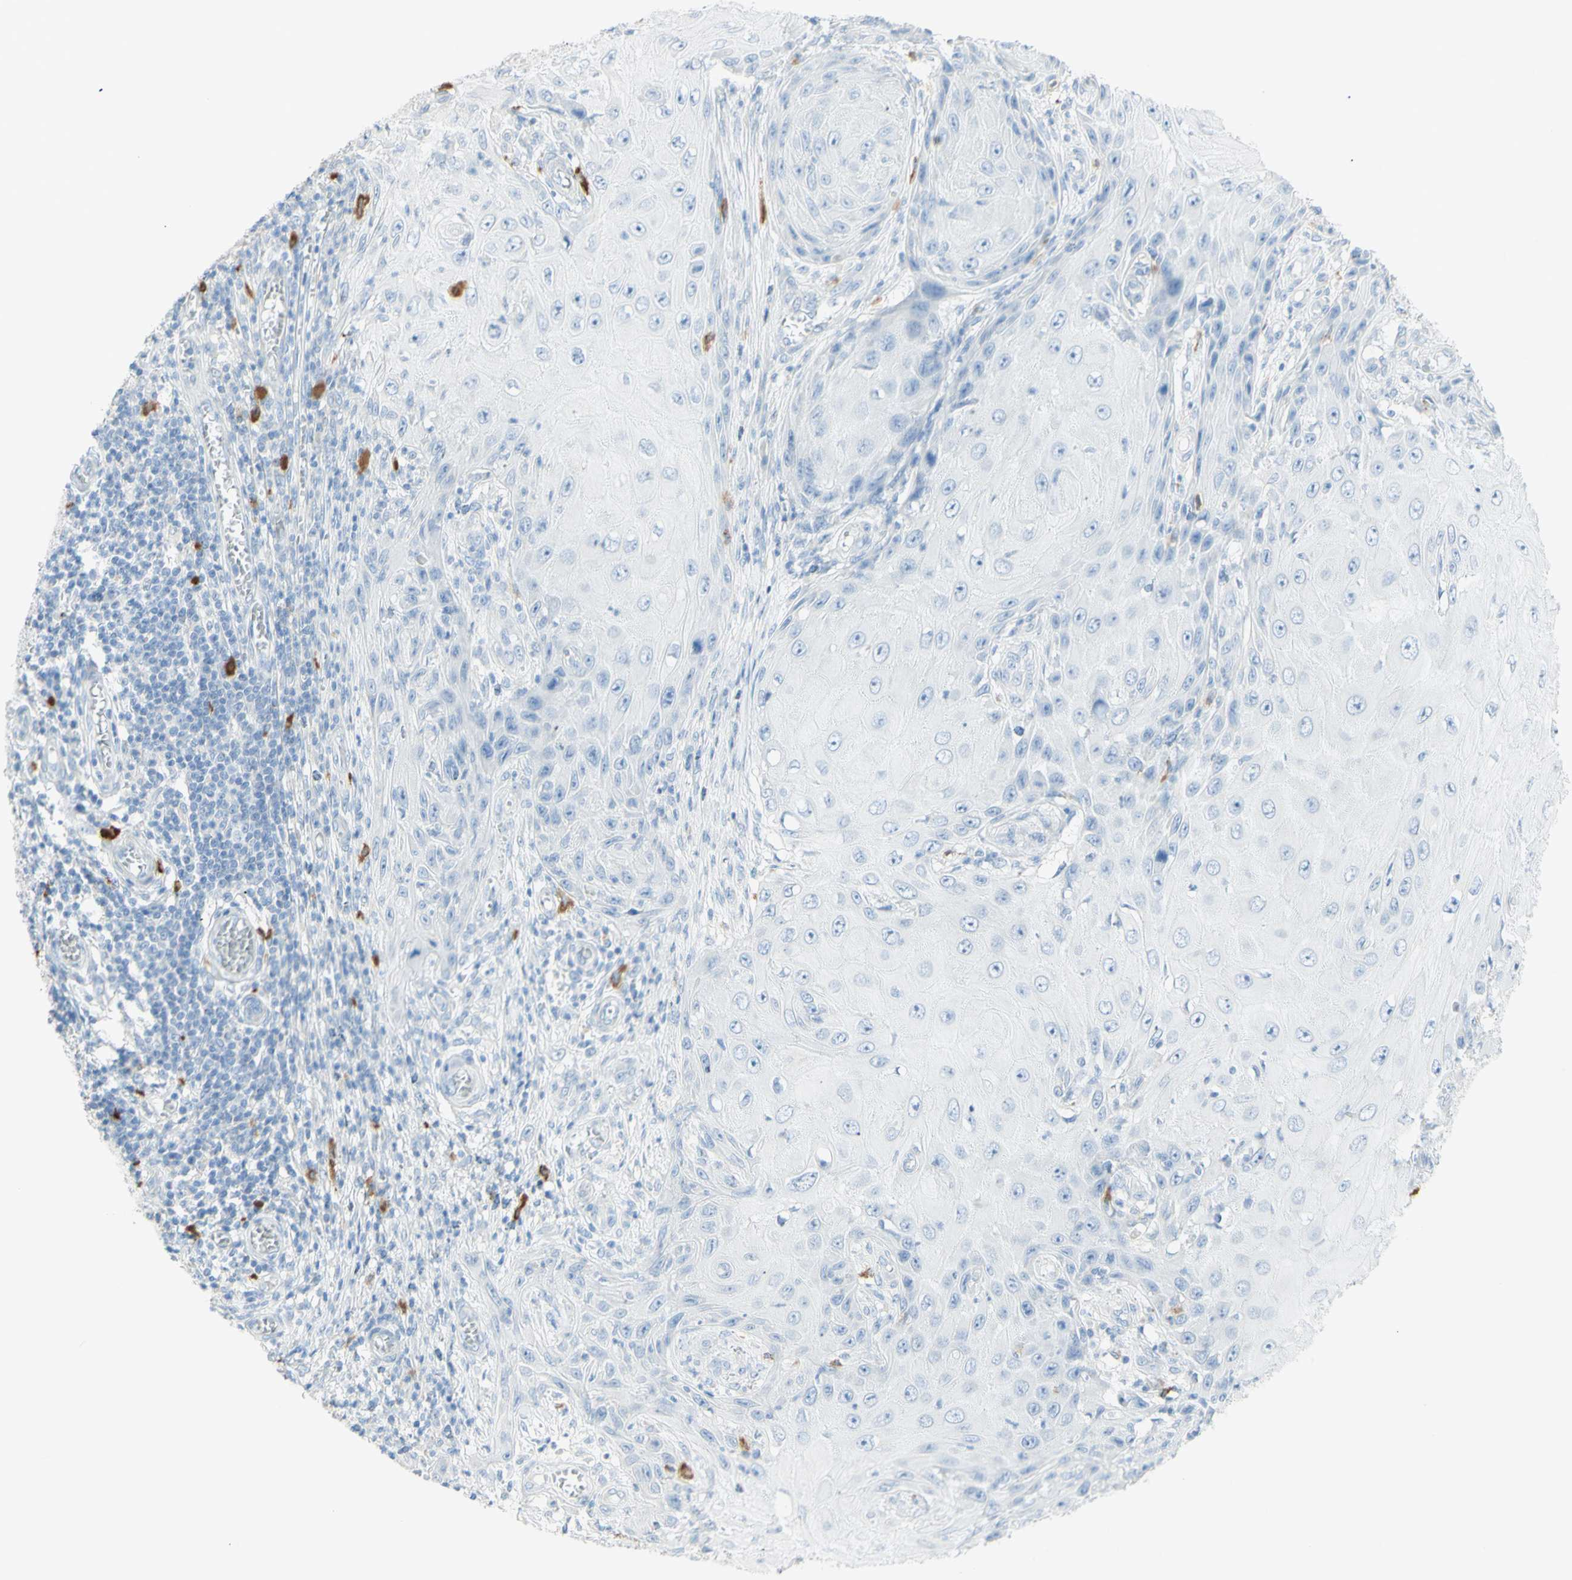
{"staining": {"intensity": "negative", "quantity": "none", "location": "none"}, "tissue": "skin cancer", "cell_type": "Tumor cells", "image_type": "cancer", "snomed": [{"axis": "morphology", "description": "Squamous cell carcinoma, NOS"}, {"axis": "topography", "description": "Skin"}], "caption": "Human skin squamous cell carcinoma stained for a protein using IHC shows no positivity in tumor cells.", "gene": "LETM1", "patient": {"sex": "female", "age": 73}}